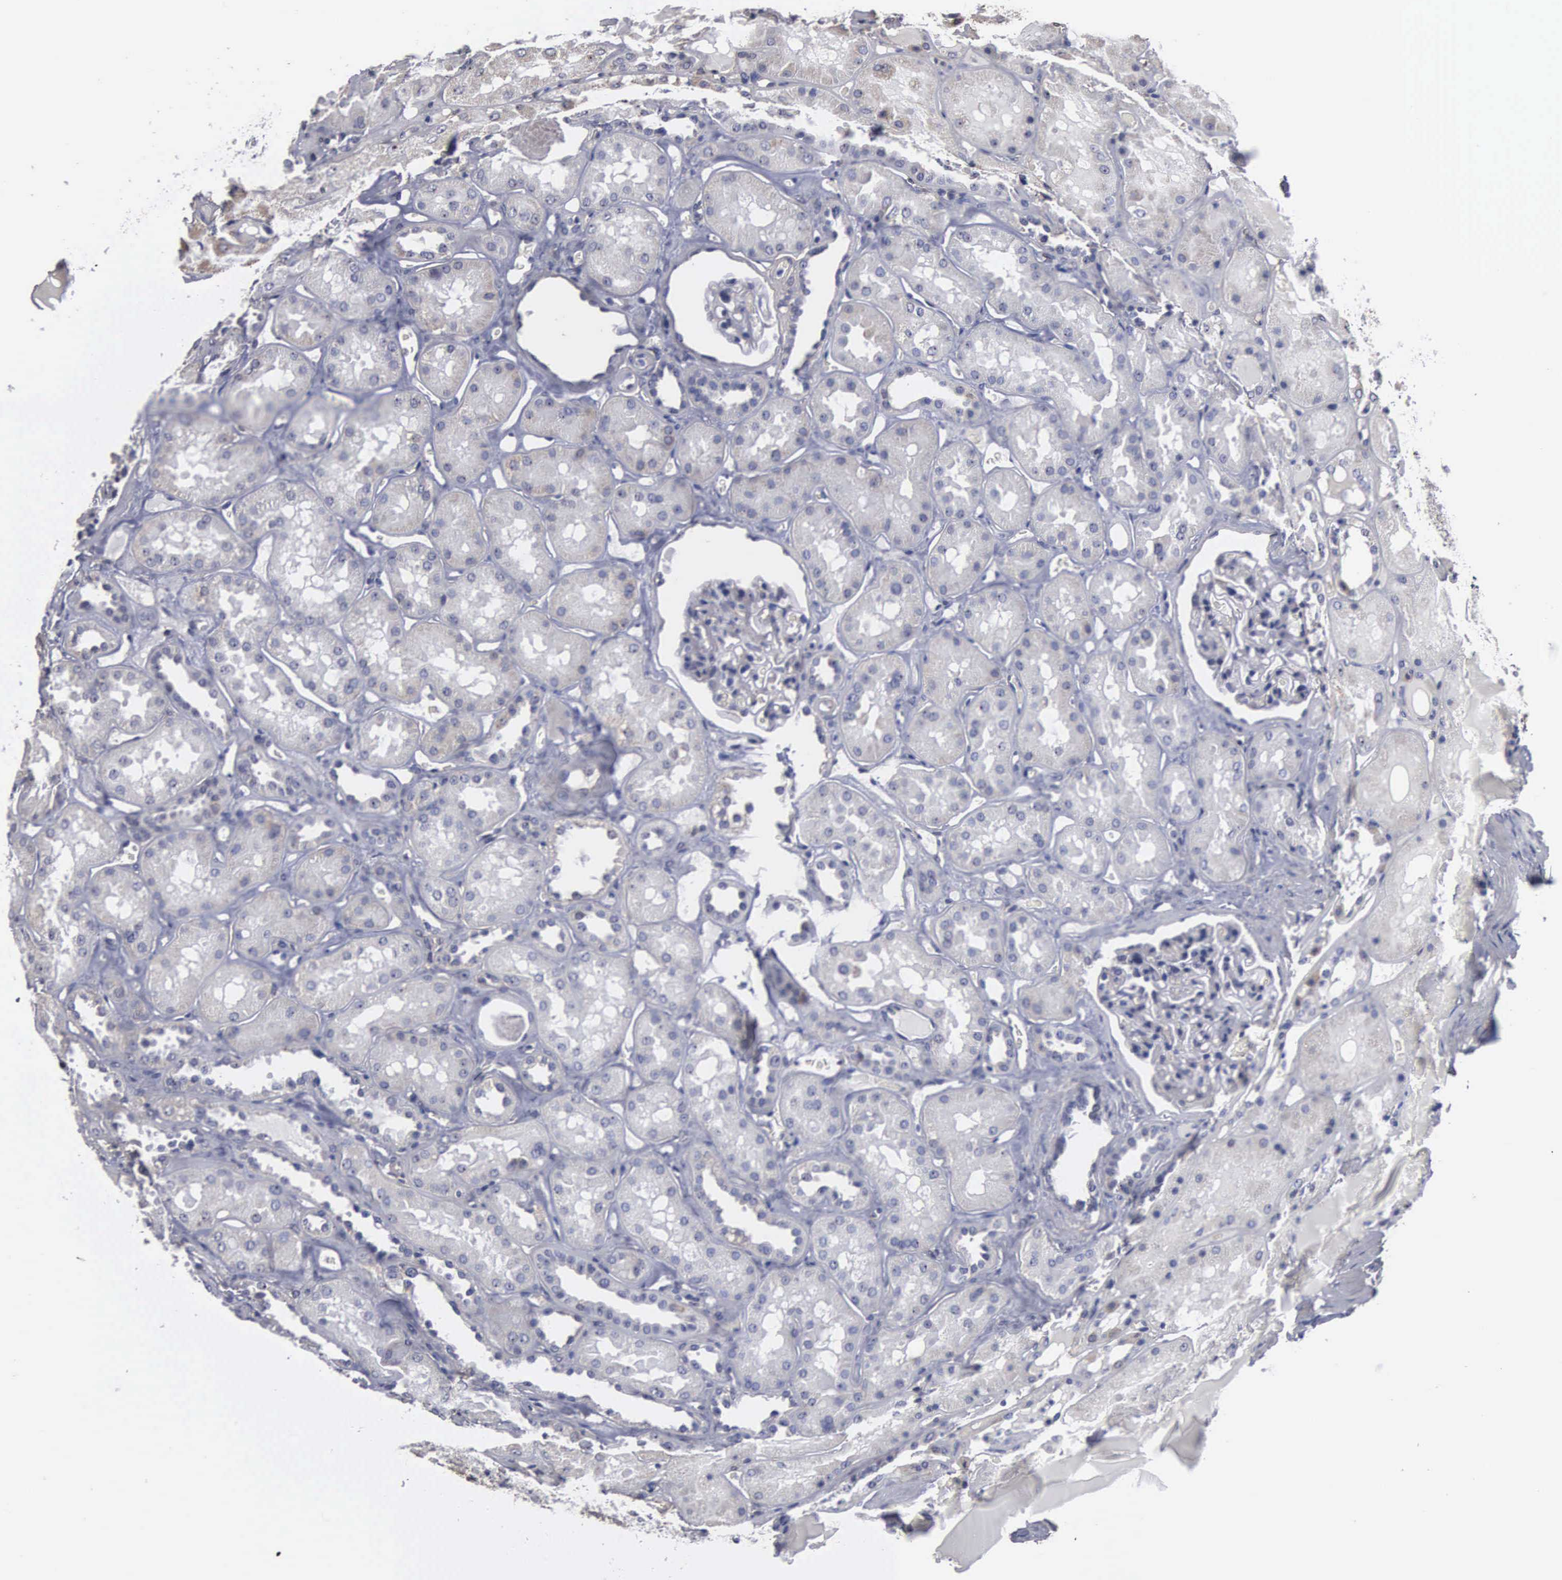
{"staining": {"intensity": "negative", "quantity": "none", "location": "none"}, "tissue": "kidney", "cell_type": "Cells in glomeruli", "image_type": "normal", "snomed": [{"axis": "morphology", "description": "Normal tissue, NOS"}, {"axis": "topography", "description": "Kidney"}, {"axis": "topography", "description": "Urinary bladder"}], "caption": "The micrograph reveals no staining of cells in glomeruli in benign kidney. (DAB IHC with hematoxylin counter stain).", "gene": "NGDN", "patient": {"sex": "male", "age": 64}}